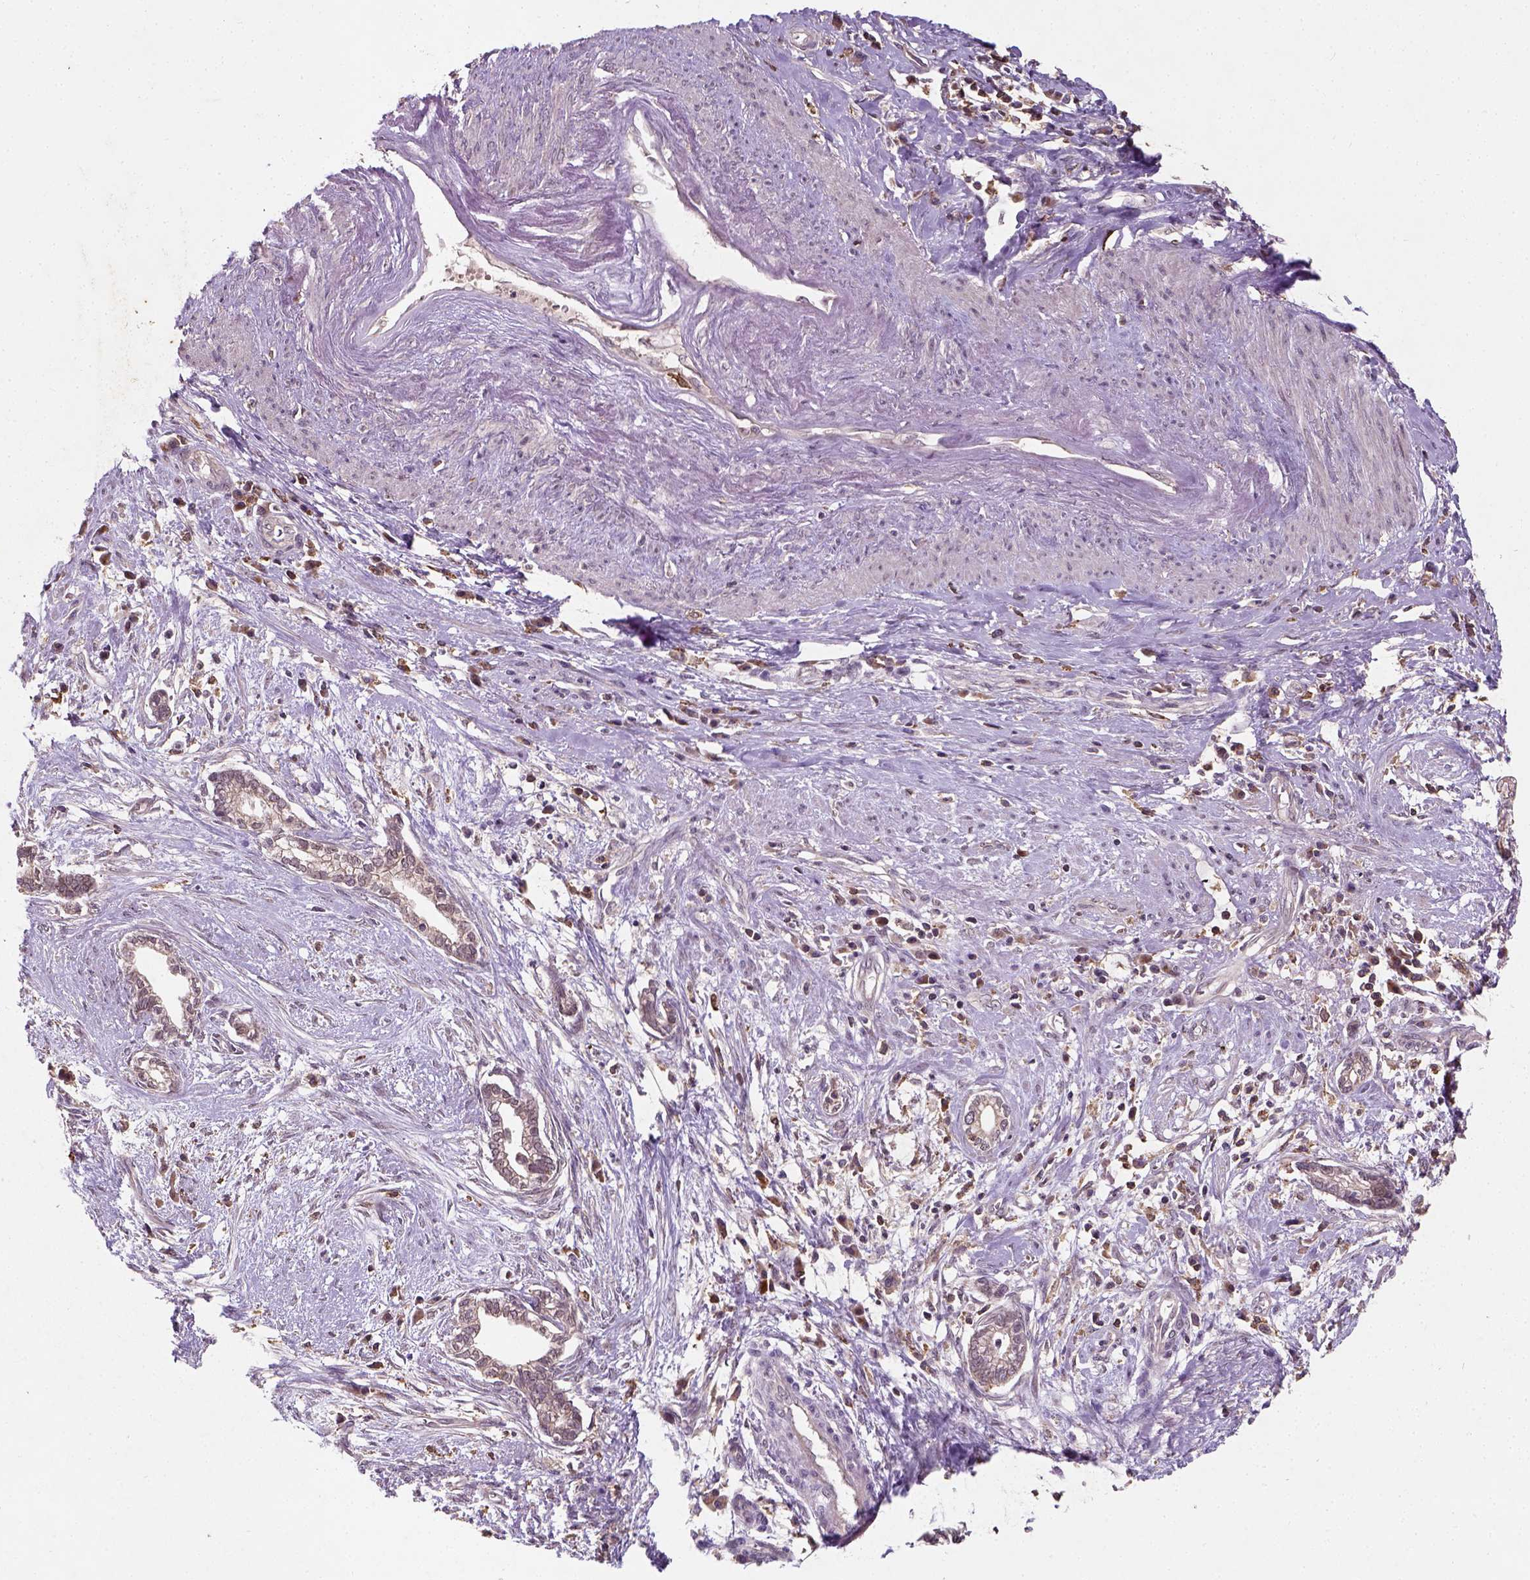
{"staining": {"intensity": "weak", "quantity": ">75%", "location": "cytoplasmic/membranous"}, "tissue": "cervical cancer", "cell_type": "Tumor cells", "image_type": "cancer", "snomed": [{"axis": "morphology", "description": "Adenocarcinoma, NOS"}, {"axis": "topography", "description": "Cervix"}], "caption": "Weak cytoplasmic/membranous protein expression is seen in about >75% of tumor cells in cervical cancer (adenocarcinoma). (brown staining indicates protein expression, while blue staining denotes nuclei).", "gene": "CAMKK1", "patient": {"sex": "female", "age": 62}}